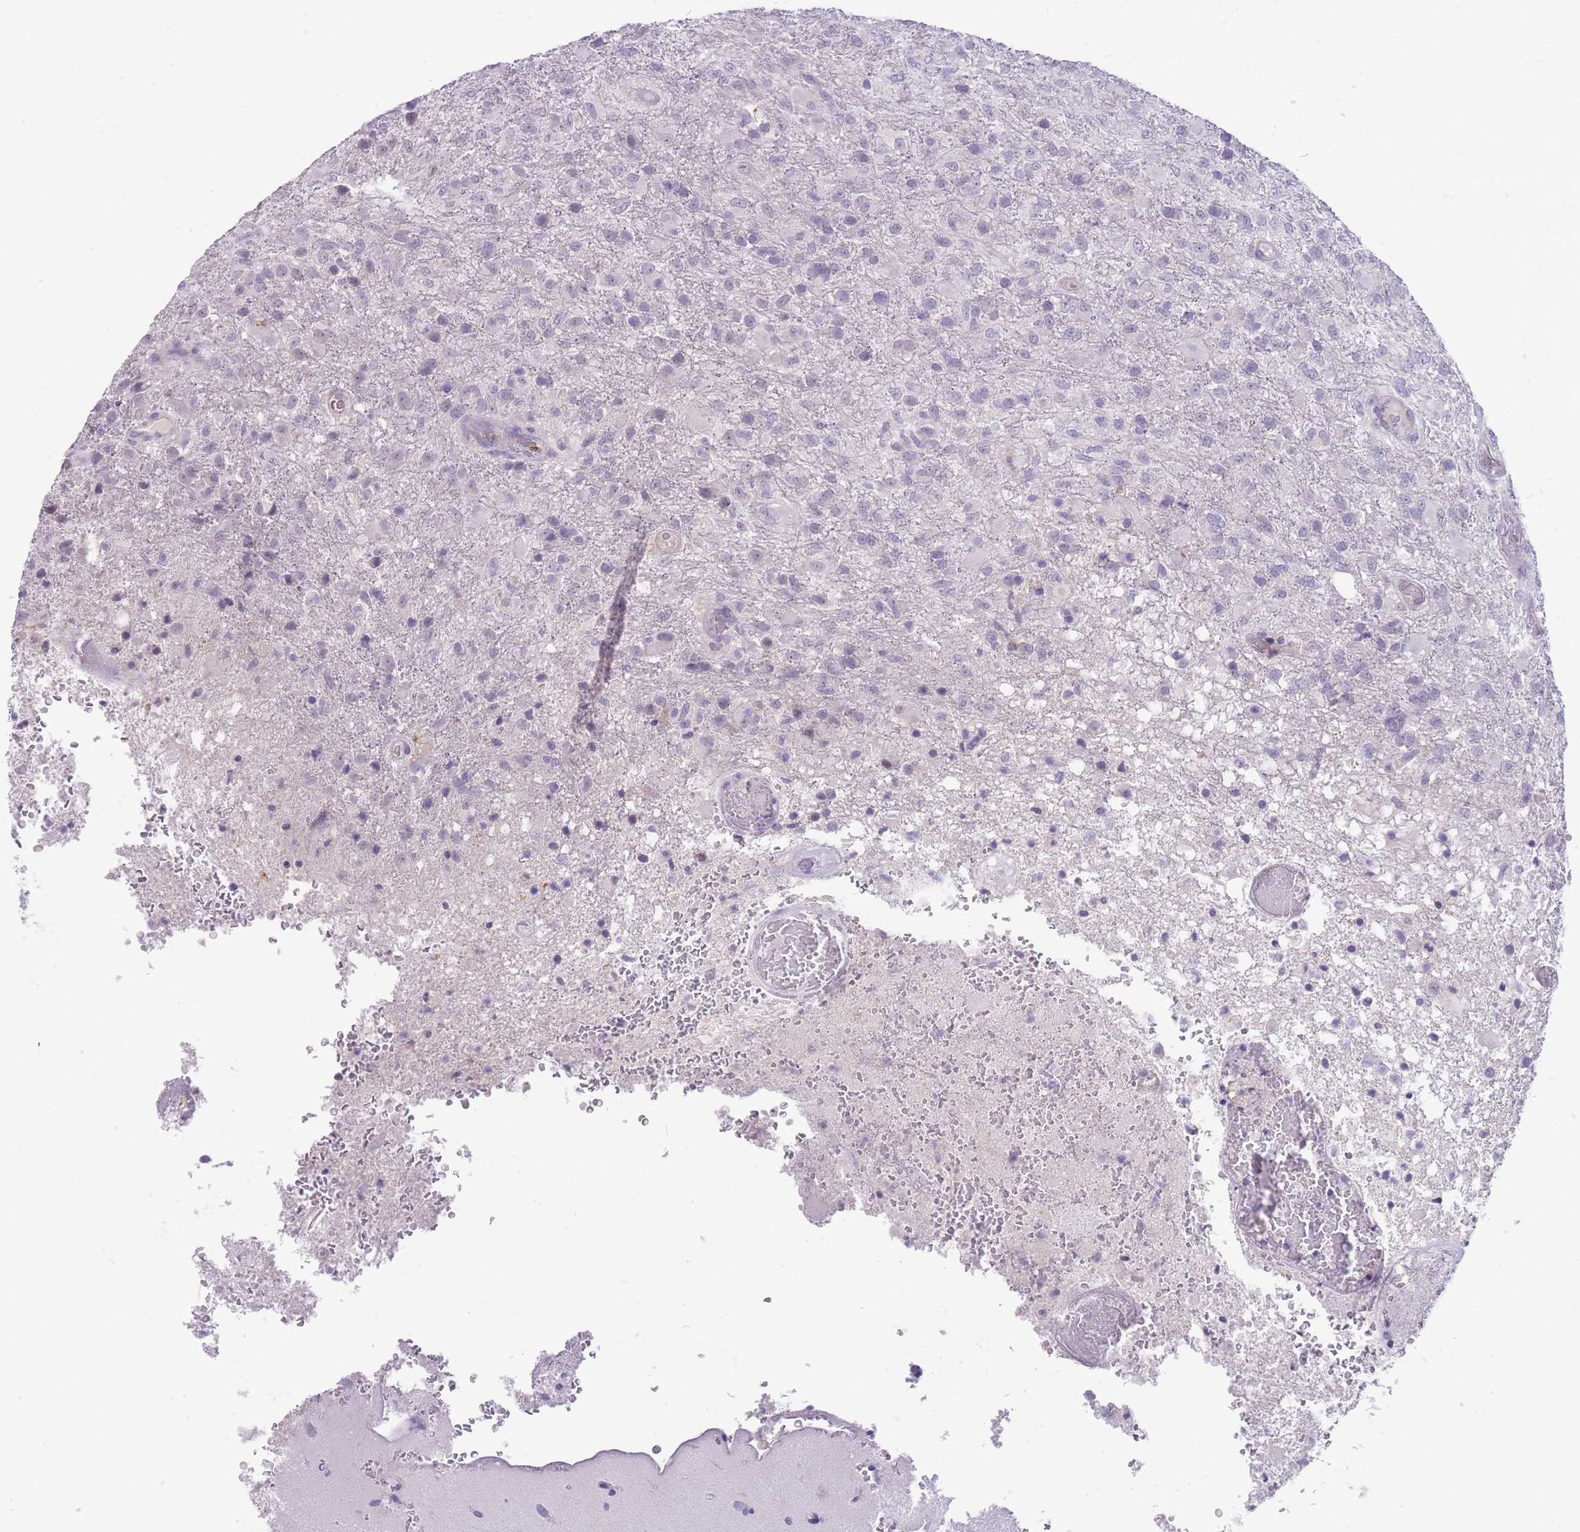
{"staining": {"intensity": "negative", "quantity": "none", "location": "none"}, "tissue": "glioma", "cell_type": "Tumor cells", "image_type": "cancer", "snomed": [{"axis": "morphology", "description": "Glioma, malignant, High grade"}, {"axis": "topography", "description": "Brain"}], "caption": "There is no significant staining in tumor cells of malignant glioma (high-grade).", "gene": "ERICH4", "patient": {"sex": "female", "age": 74}}